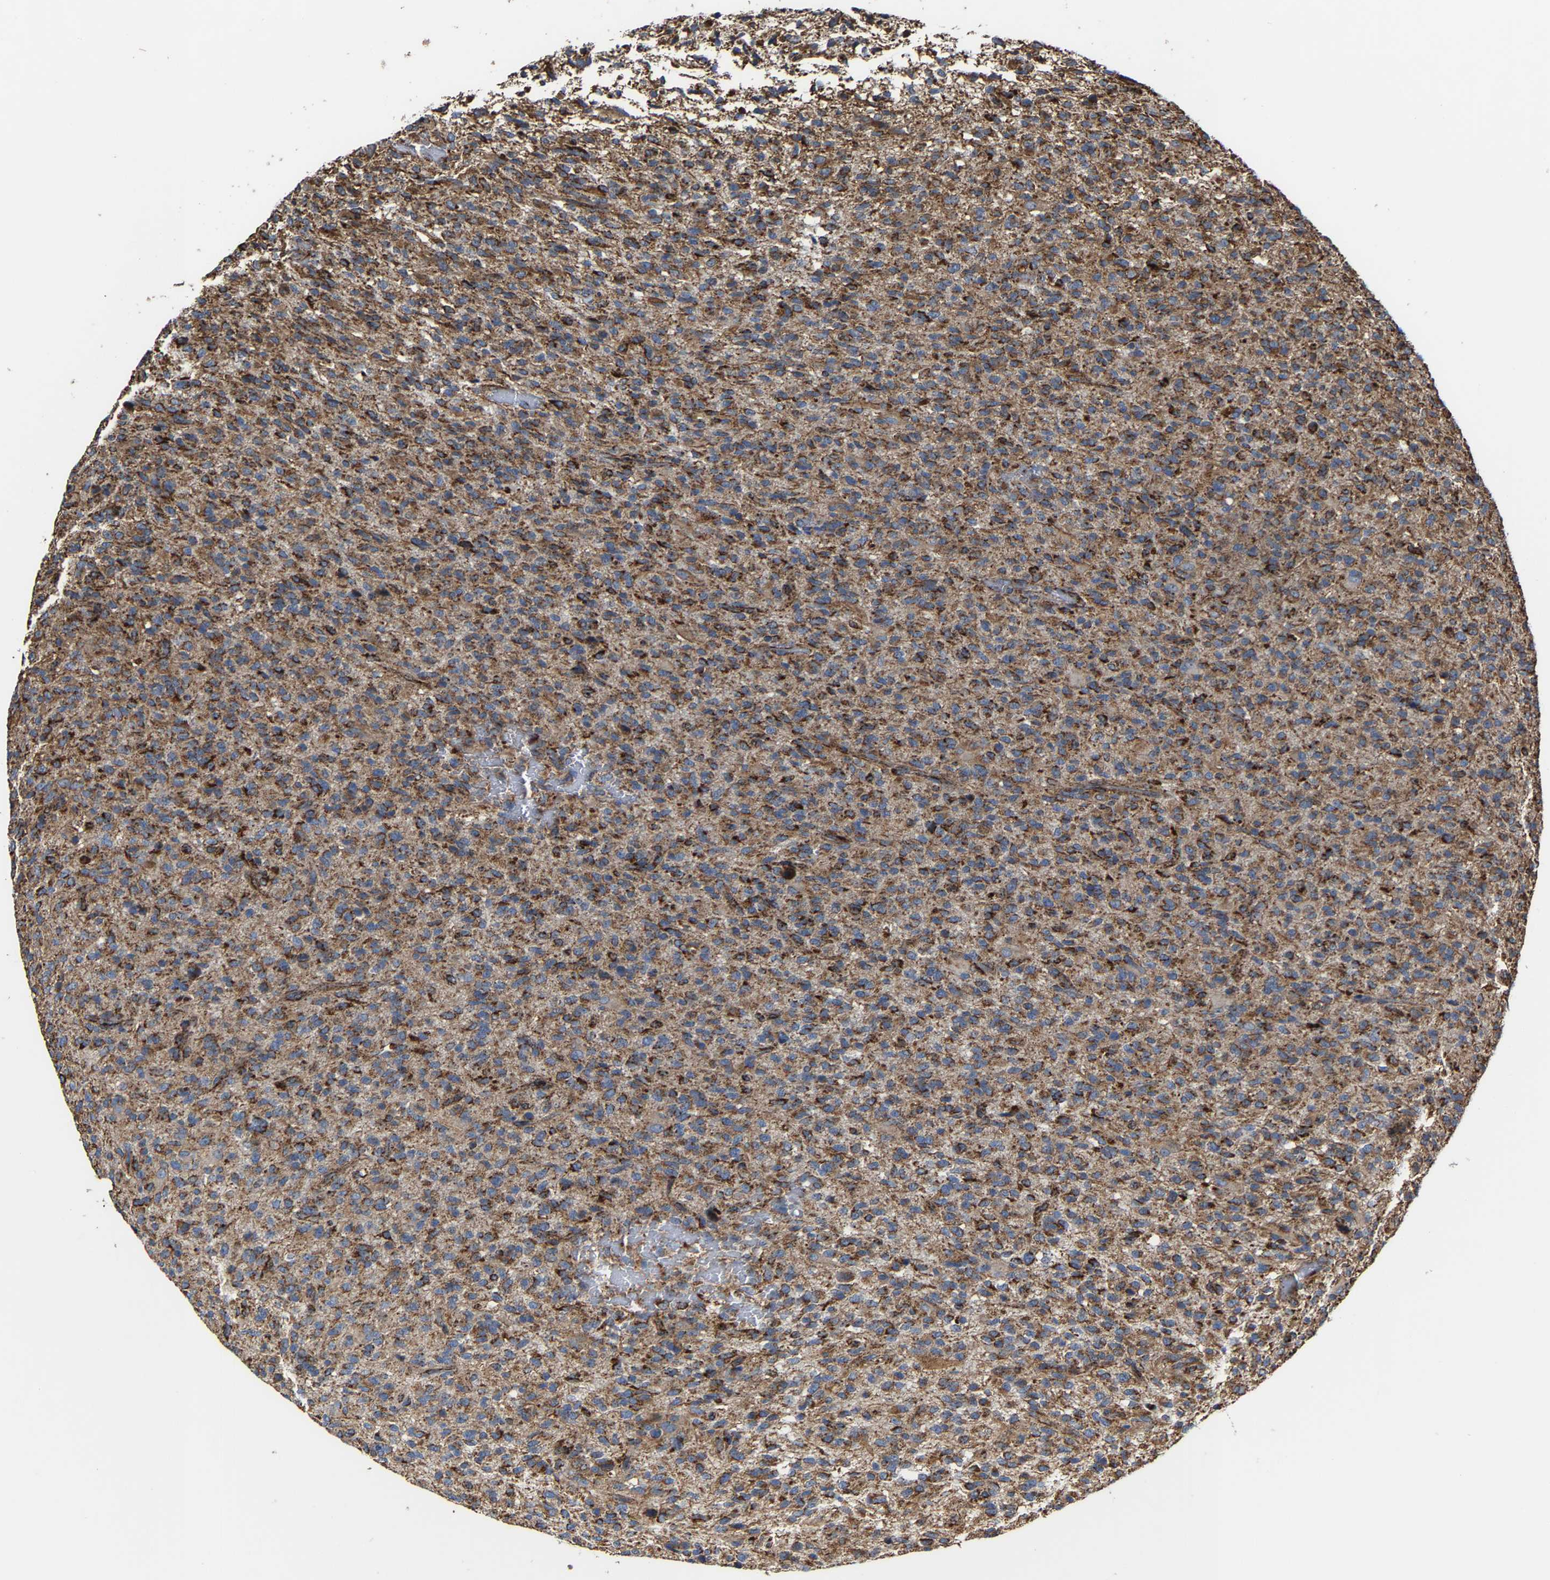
{"staining": {"intensity": "moderate", "quantity": ">75%", "location": "cytoplasmic/membranous"}, "tissue": "glioma", "cell_type": "Tumor cells", "image_type": "cancer", "snomed": [{"axis": "morphology", "description": "Glioma, malignant, High grade"}, {"axis": "topography", "description": "Brain"}], "caption": "Protein expression analysis of high-grade glioma (malignant) displays moderate cytoplasmic/membranous positivity in about >75% of tumor cells.", "gene": "NDUFV3", "patient": {"sex": "male", "age": 71}}